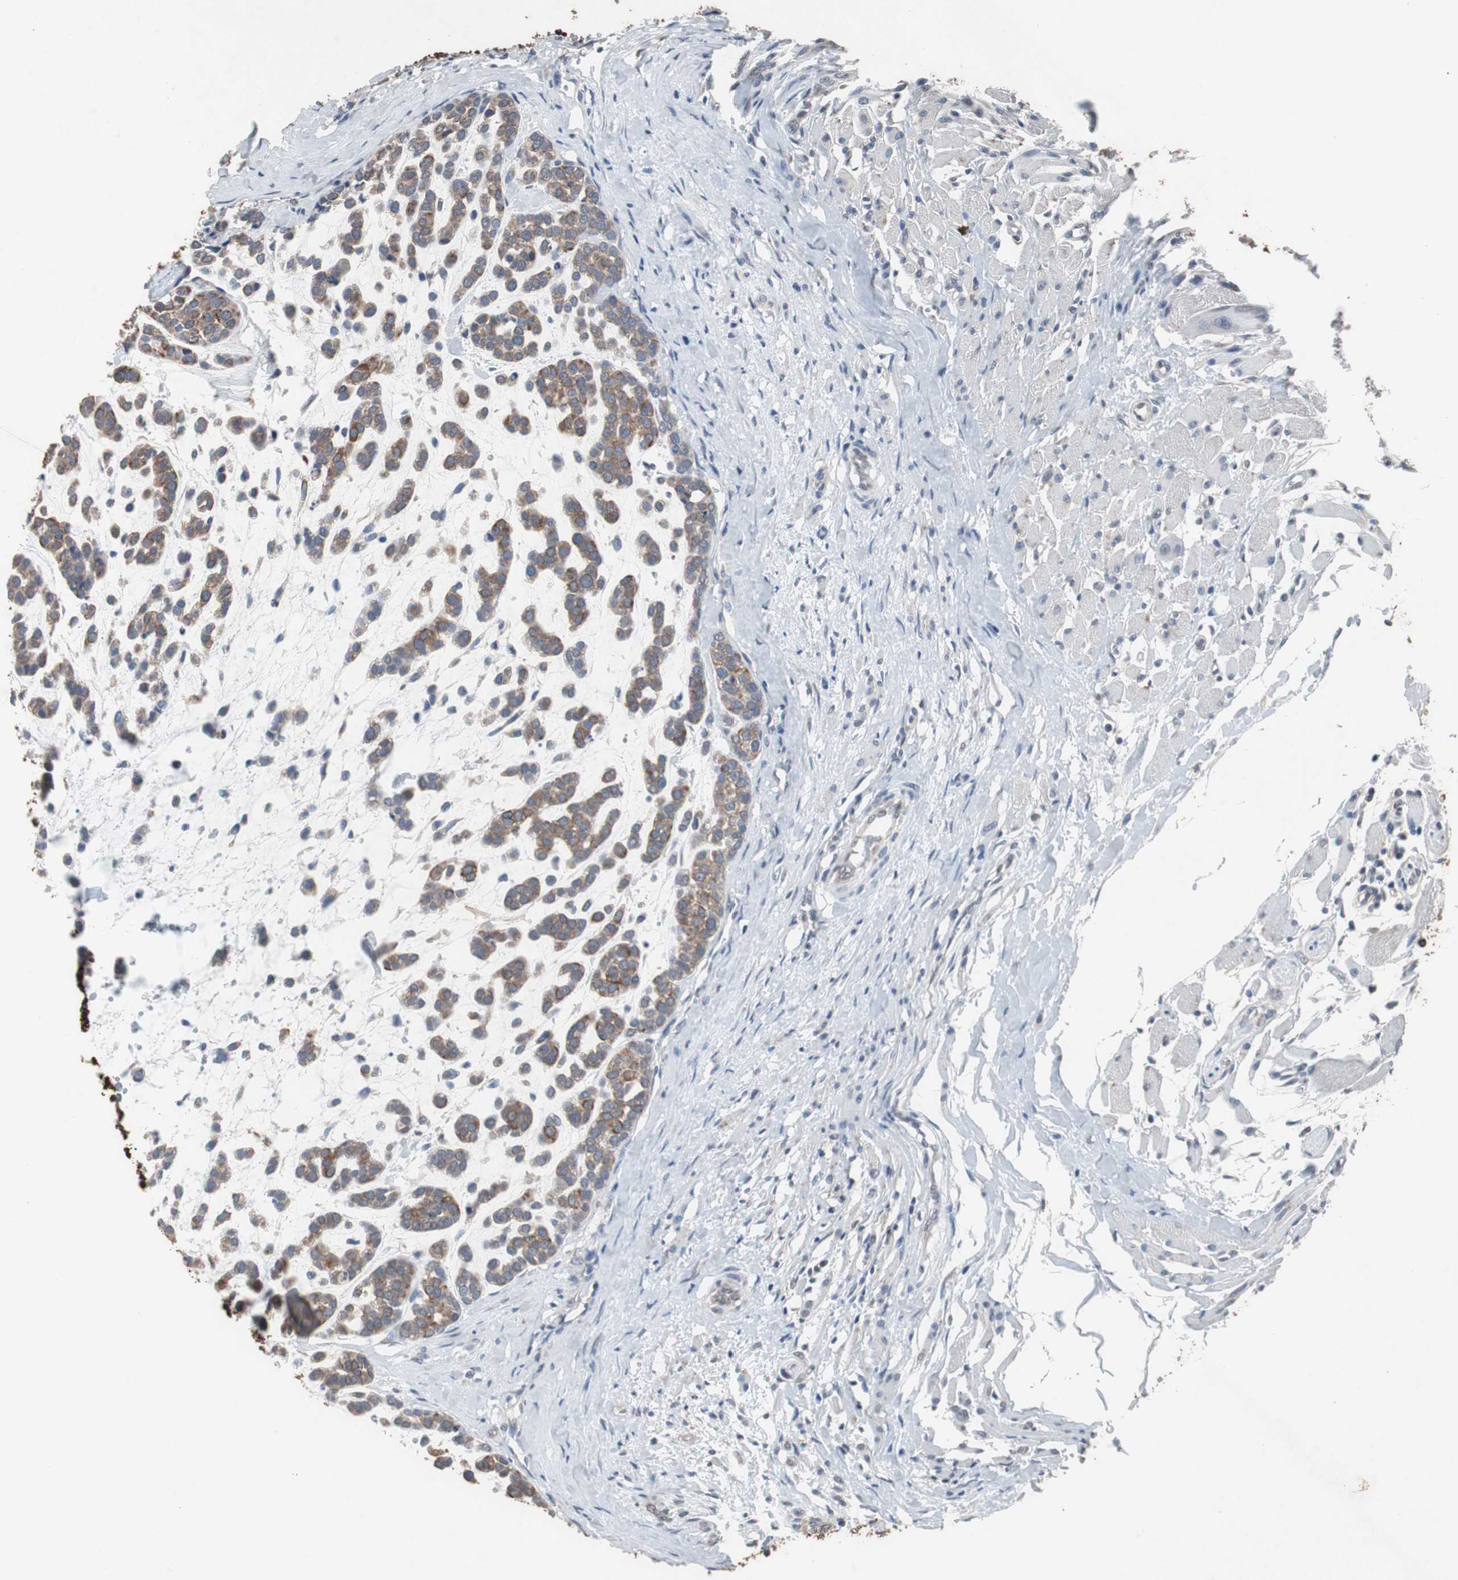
{"staining": {"intensity": "moderate", "quantity": ">75%", "location": "cytoplasmic/membranous"}, "tissue": "head and neck cancer", "cell_type": "Tumor cells", "image_type": "cancer", "snomed": [{"axis": "morphology", "description": "Adenocarcinoma, NOS"}, {"axis": "morphology", "description": "Adenoma, NOS"}, {"axis": "topography", "description": "Head-Neck"}], "caption": "Head and neck cancer (adenocarcinoma) tissue reveals moderate cytoplasmic/membranous staining in approximately >75% of tumor cells, visualized by immunohistochemistry. The staining was performed using DAB to visualize the protein expression in brown, while the nuclei were stained in blue with hematoxylin (Magnification: 20x).", "gene": "USP10", "patient": {"sex": "female", "age": 55}}